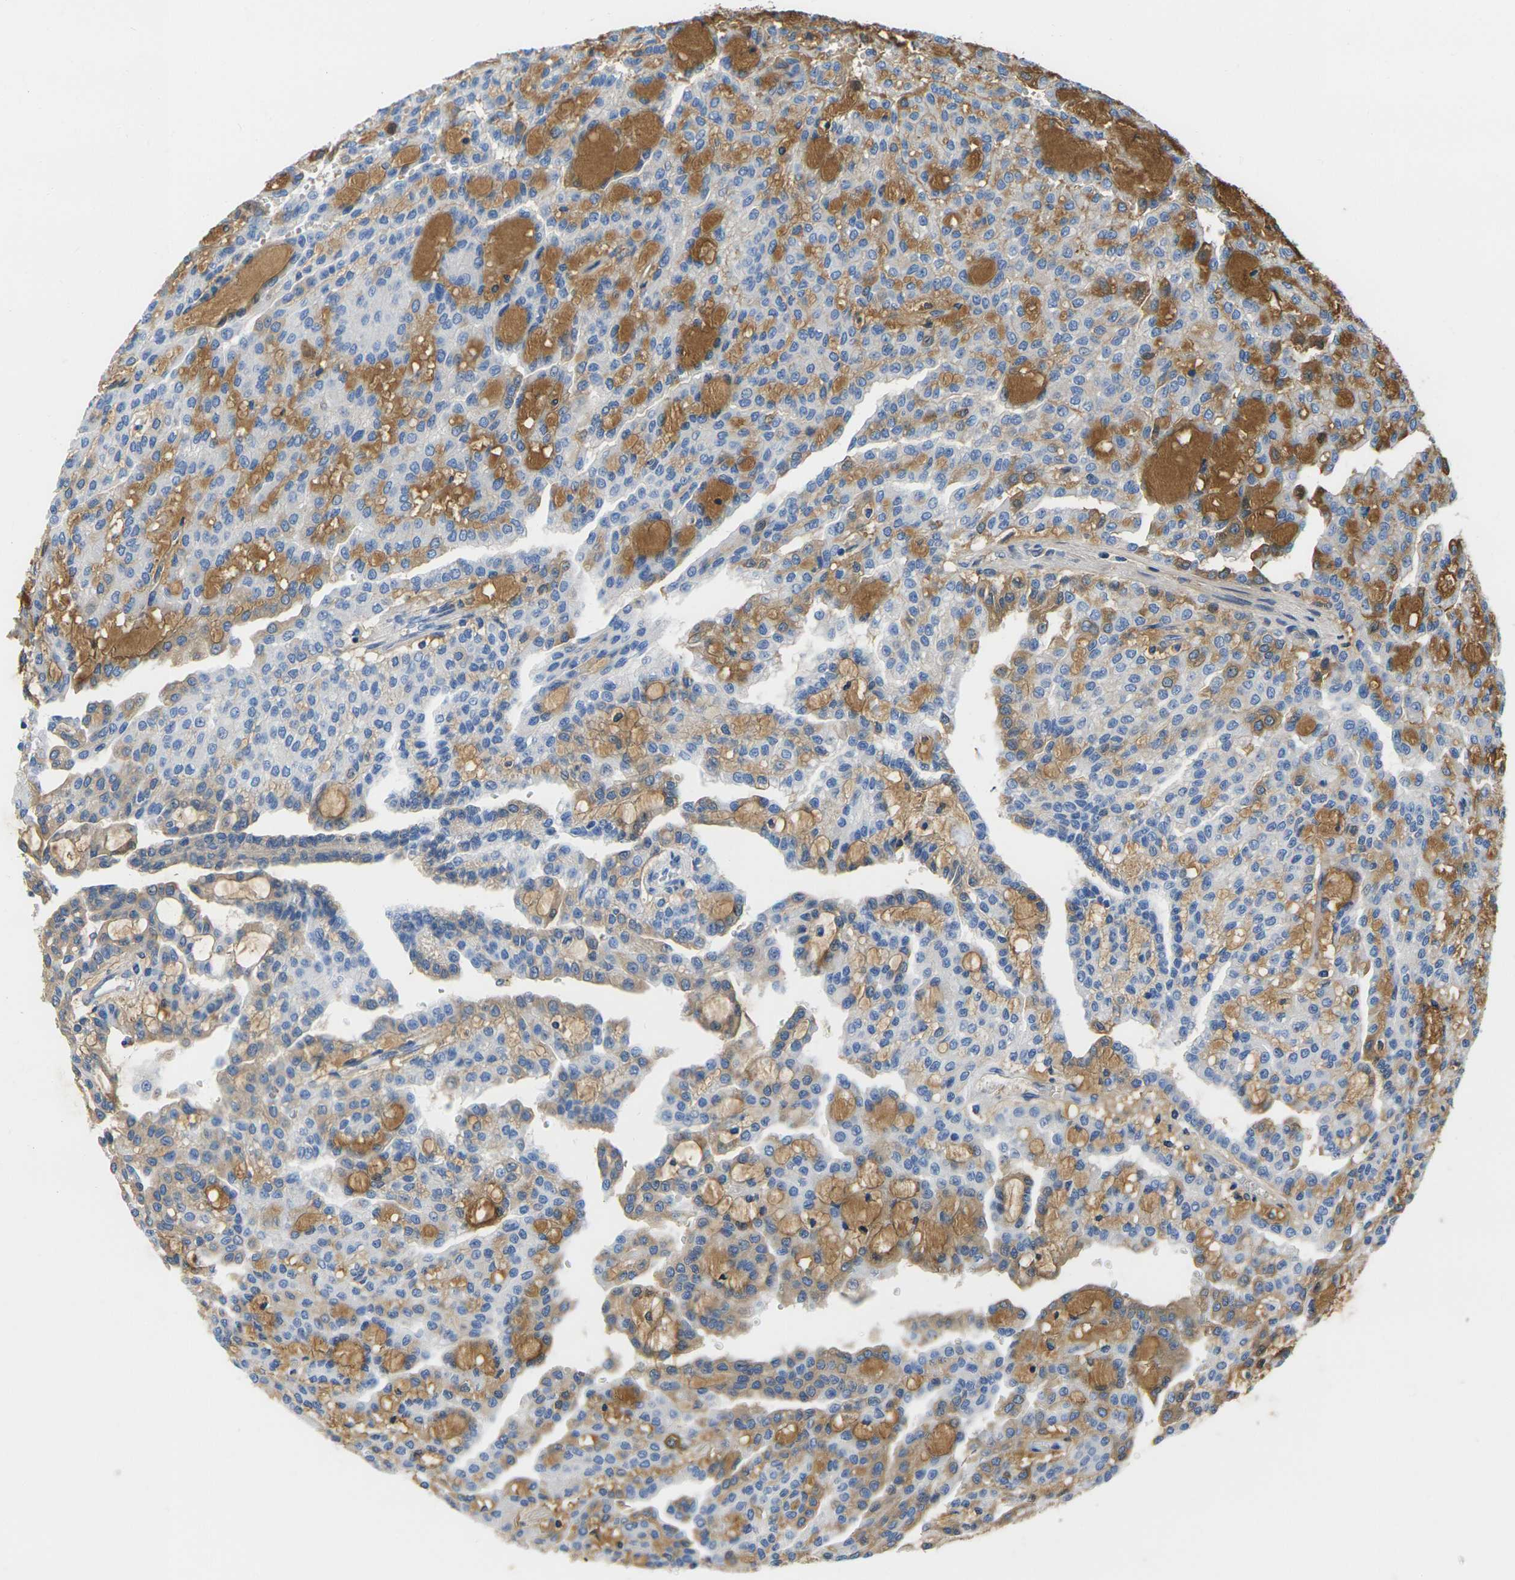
{"staining": {"intensity": "moderate", "quantity": "25%-75%", "location": "cytoplasmic/membranous"}, "tissue": "renal cancer", "cell_type": "Tumor cells", "image_type": "cancer", "snomed": [{"axis": "morphology", "description": "Adenocarcinoma, NOS"}, {"axis": "topography", "description": "Kidney"}], "caption": "This is a photomicrograph of immunohistochemistry (IHC) staining of renal cancer (adenocarcinoma), which shows moderate staining in the cytoplasmic/membranous of tumor cells.", "gene": "GREM2", "patient": {"sex": "male", "age": 63}}